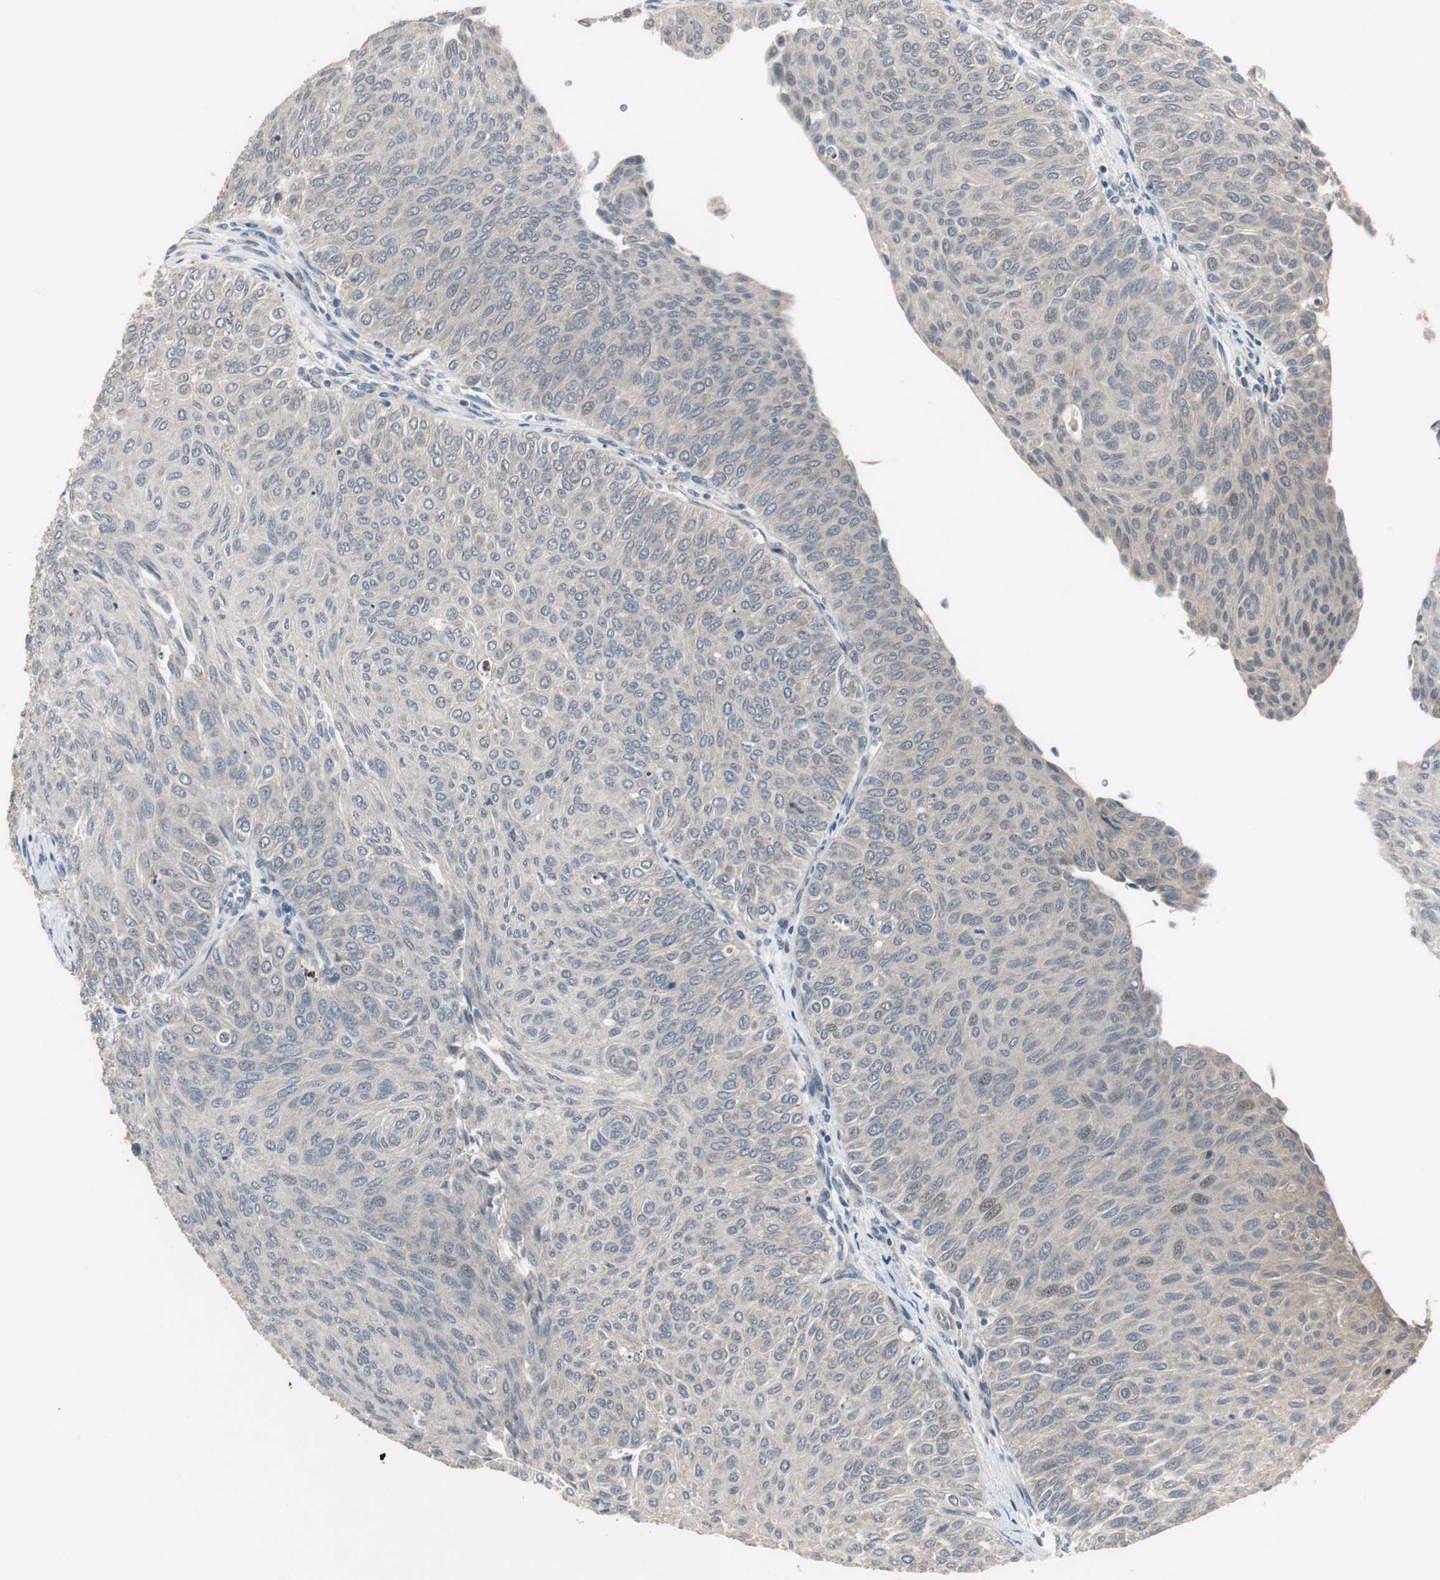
{"staining": {"intensity": "weak", "quantity": ">75%", "location": "cytoplasmic/membranous"}, "tissue": "urothelial cancer", "cell_type": "Tumor cells", "image_type": "cancer", "snomed": [{"axis": "morphology", "description": "Urothelial carcinoma, Low grade"}, {"axis": "topography", "description": "Urinary bladder"}], "caption": "High-power microscopy captured an immunohistochemistry histopathology image of low-grade urothelial carcinoma, revealing weak cytoplasmic/membranous staining in about >75% of tumor cells.", "gene": "MYT1", "patient": {"sex": "male", "age": 78}}